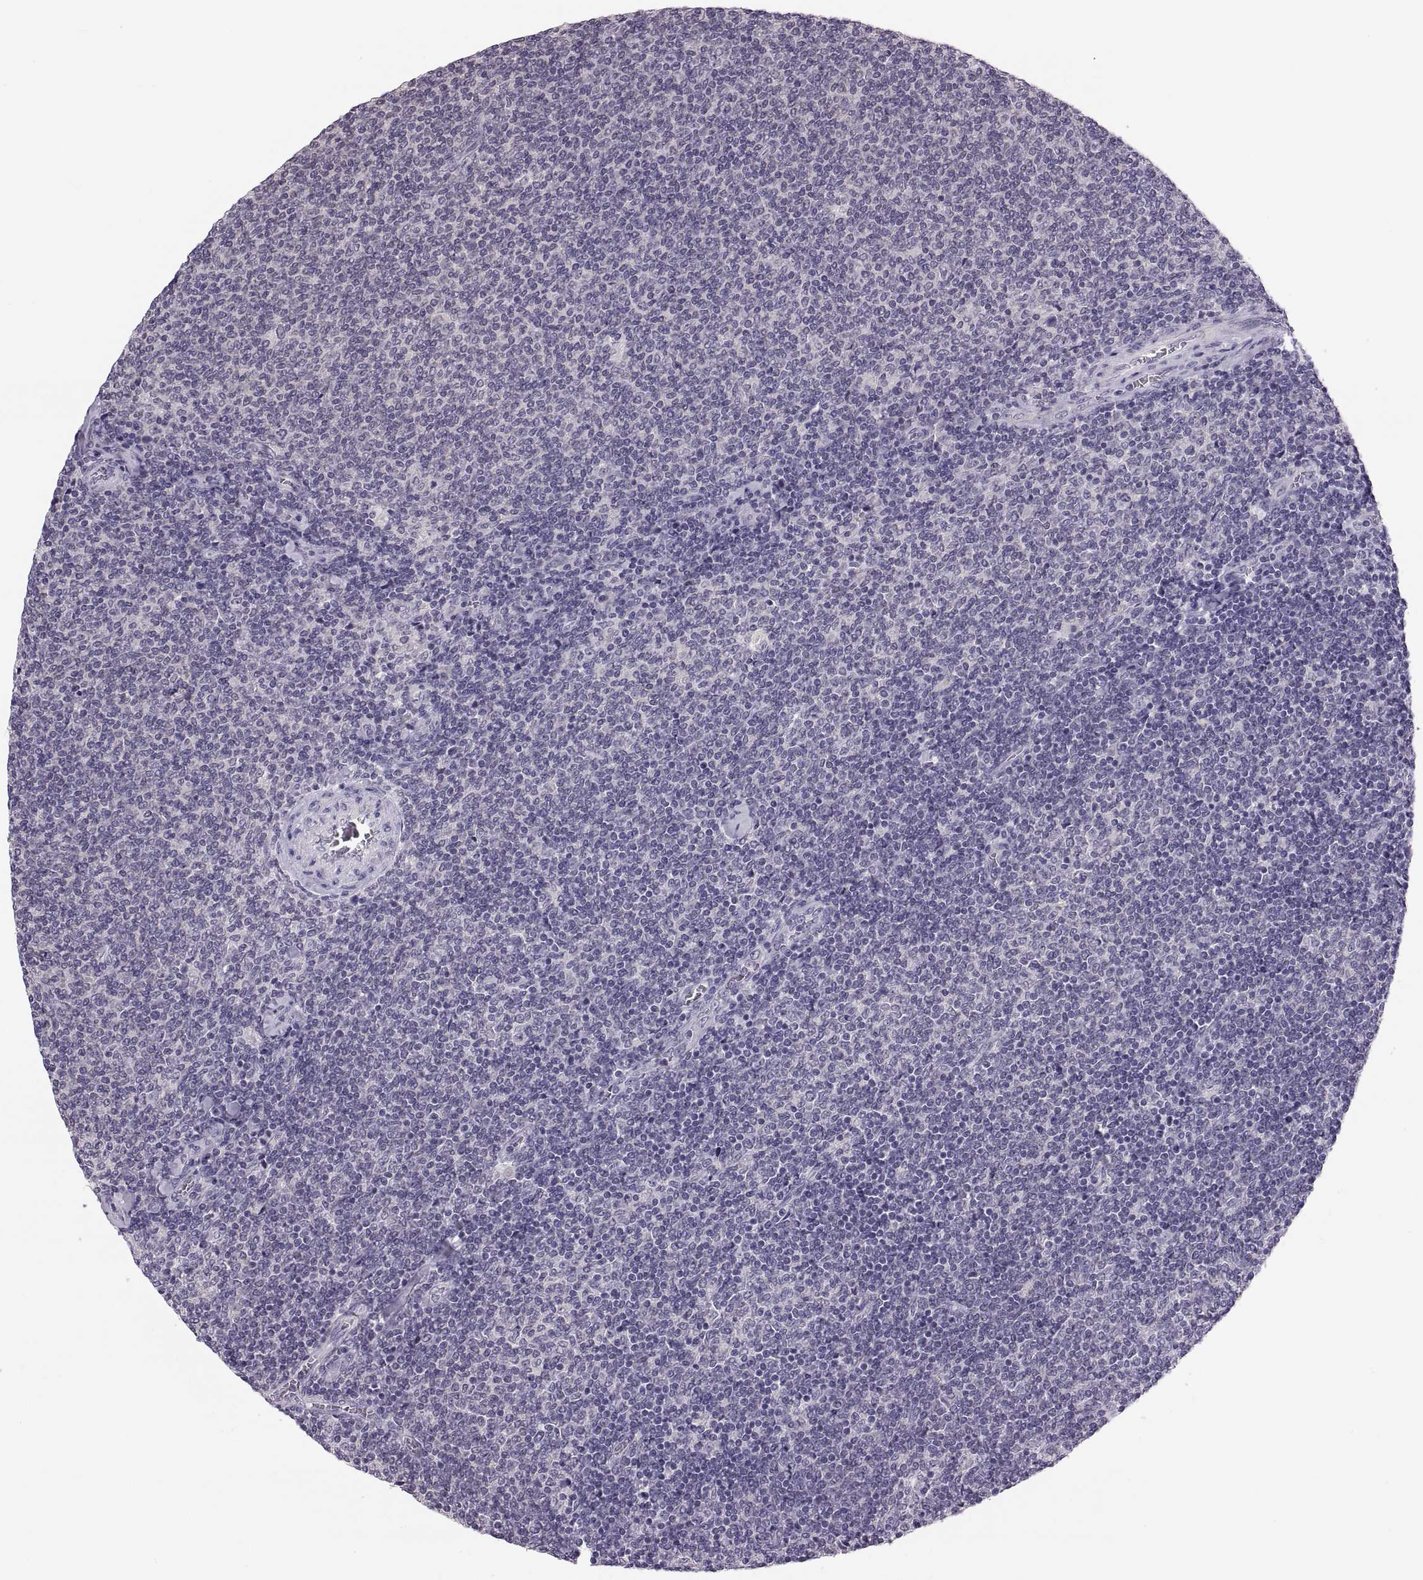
{"staining": {"intensity": "negative", "quantity": "none", "location": "none"}, "tissue": "lymphoma", "cell_type": "Tumor cells", "image_type": "cancer", "snomed": [{"axis": "morphology", "description": "Malignant lymphoma, non-Hodgkin's type, Low grade"}, {"axis": "topography", "description": "Lymph node"}], "caption": "Immunohistochemistry micrograph of human lymphoma stained for a protein (brown), which demonstrates no expression in tumor cells.", "gene": "ADH6", "patient": {"sex": "male", "age": 52}}